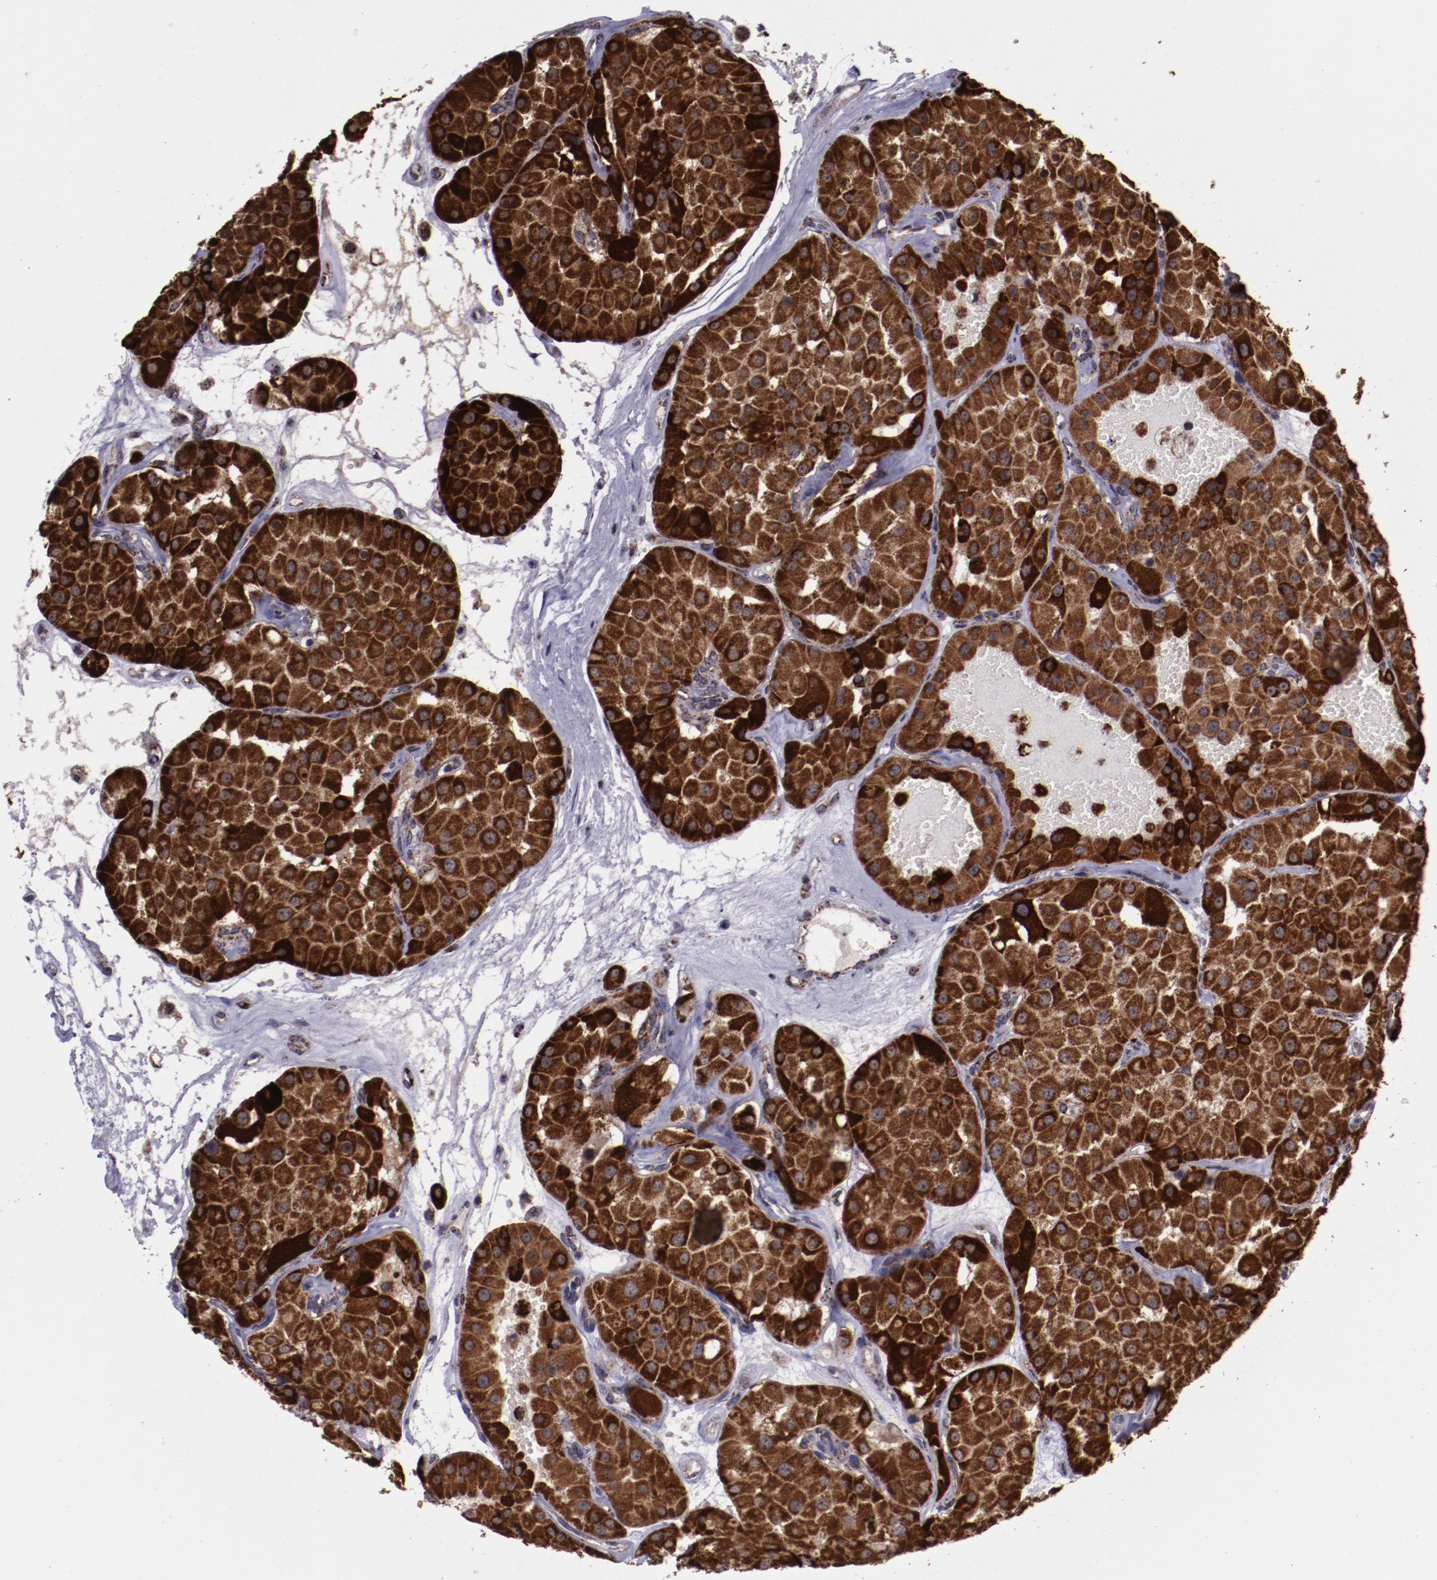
{"staining": {"intensity": "strong", "quantity": ">75%", "location": "cytoplasmic/membranous"}, "tissue": "renal cancer", "cell_type": "Tumor cells", "image_type": "cancer", "snomed": [{"axis": "morphology", "description": "Adenocarcinoma, uncertain malignant potential"}, {"axis": "topography", "description": "Kidney"}], "caption": "High-magnification brightfield microscopy of renal adenocarcinoma,  uncertain malignant potential stained with DAB (brown) and counterstained with hematoxylin (blue). tumor cells exhibit strong cytoplasmic/membranous positivity is present in about>75% of cells.", "gene": "LONP1", "patient": {"sex": "male", "age": 63}}